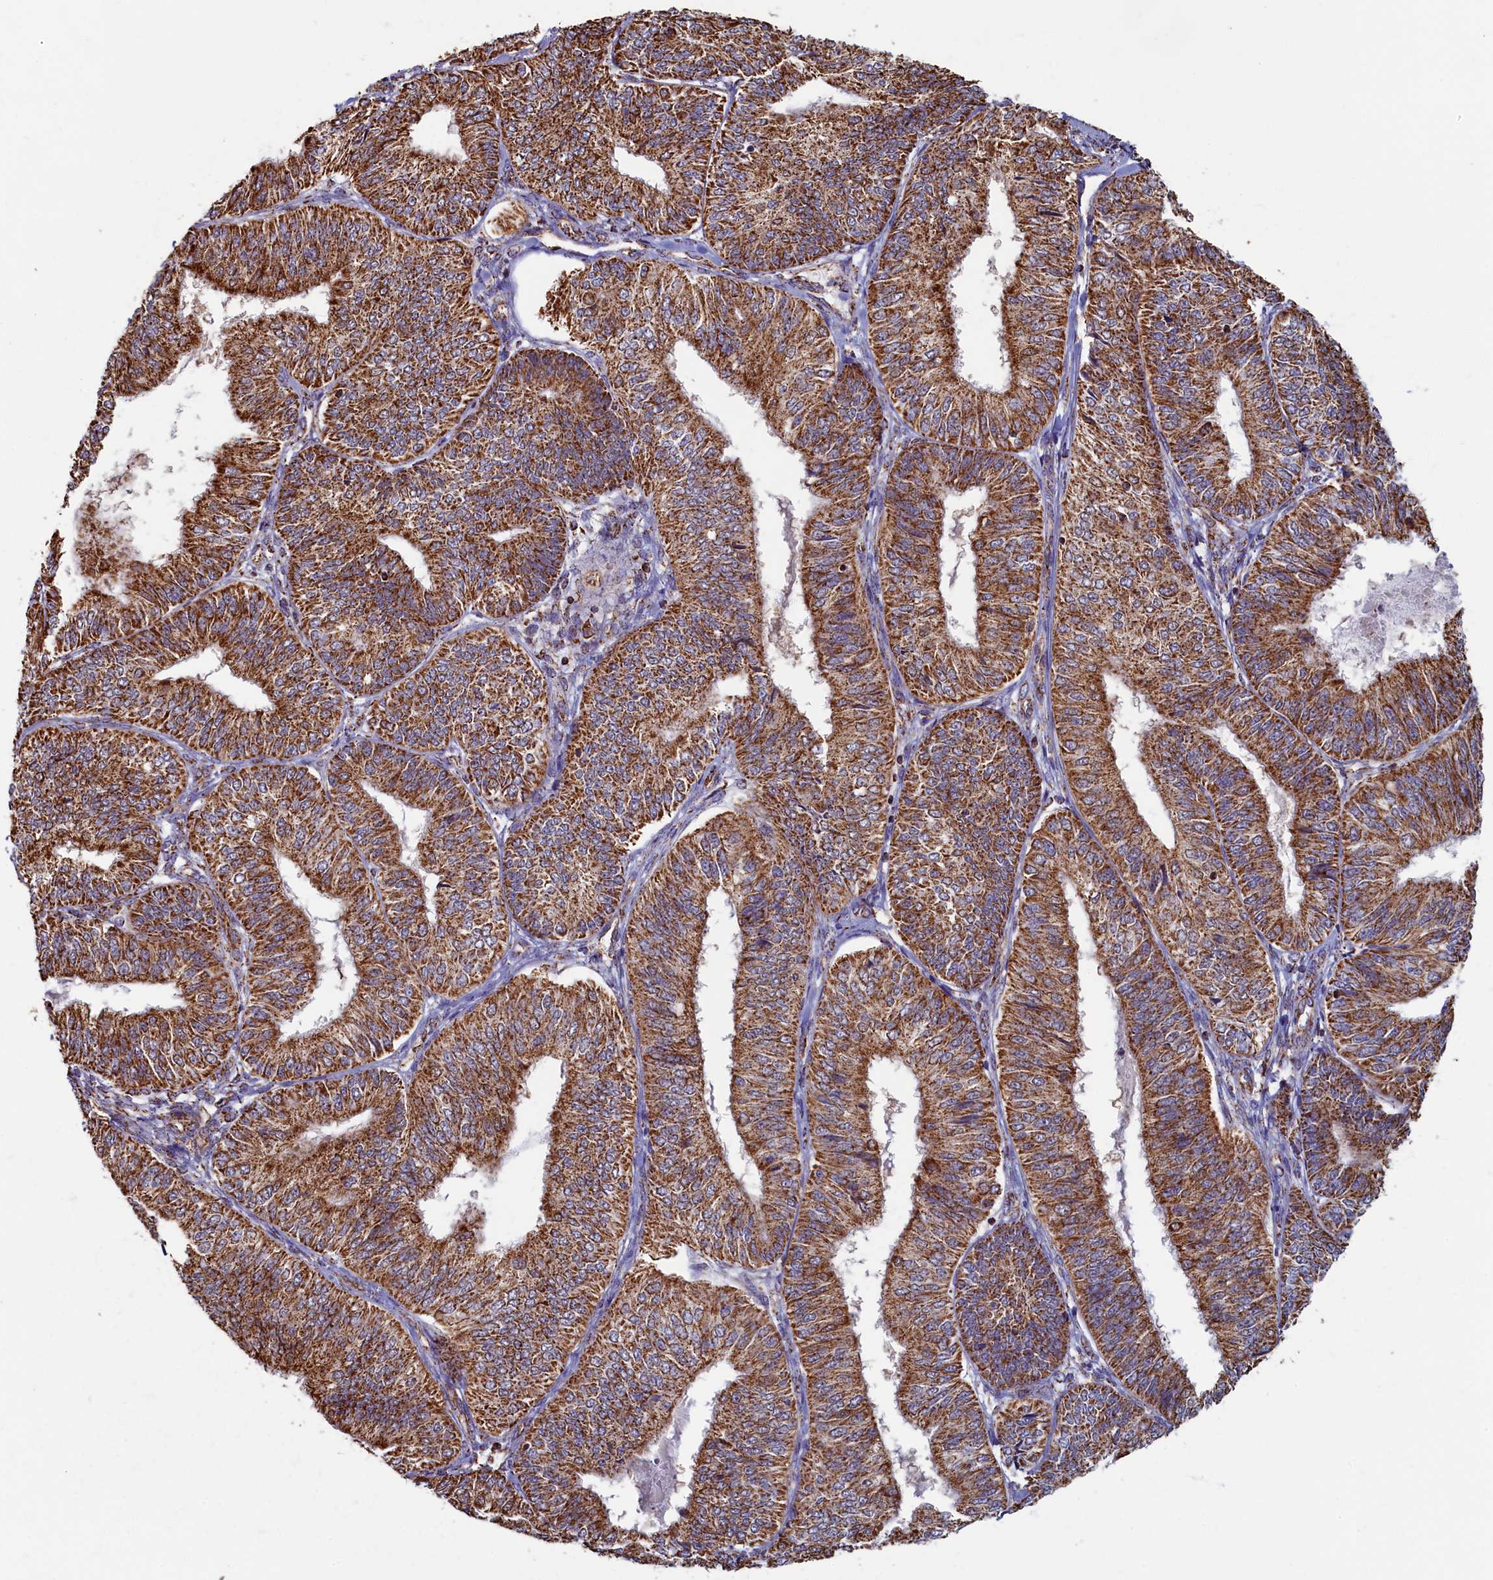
{"staining": {"intensity": "strong", "quantity": ">75%", "location": "cytoplasmic/membranous"}, "tissue": "endometrial cancer", "cell_type": "Tumor cells", "image_type": "cancer", "snomed": [{"axis": "morphology", "description": "Adenocarcinoma, NOS"}, {"axis": "topography", "description": "Endometrium"}], "caption": "DAB immunohistochemical staining of endometrial adenocarcinoma demonstrates strong cytoplasmic/membranous protein staining in about >75% of tumor cells.", "gene": "SPR", "patient": {"sex": "female", "age": 58}}